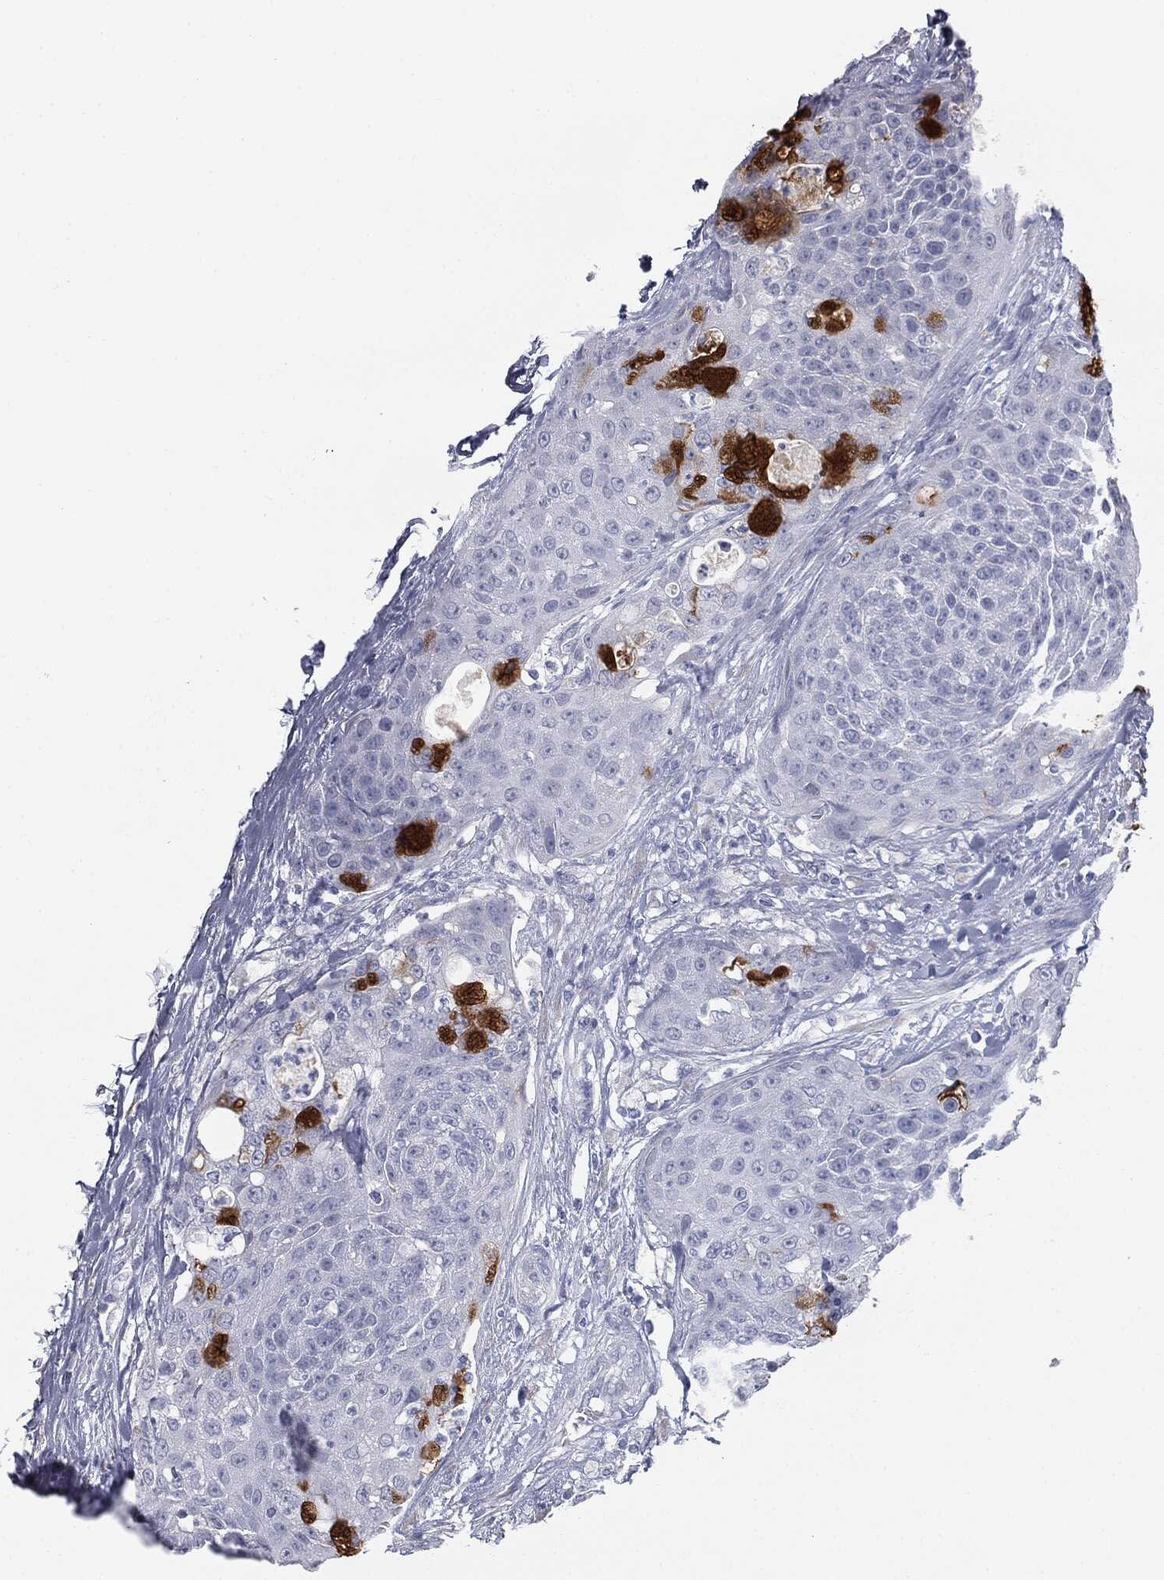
{"staining": {"intensity": "negative", "quantity": "none", "location": "none"}, "tissue": "urothelial cancer", "cell_type": "Tumor cells", "image_type": "cancer", "snomed": [{"axis": "morphology", "description": "Urothelial carcinoma, High grade"}, {"axis": "topography", "description": "Urinary bladder"}], "caption": "Image shows no significant protein expression in tumor cells of urothelial carcinoma (high-grade).", "gene": "MUC5AC", "patient": {"sex": "female", "age": 63}}